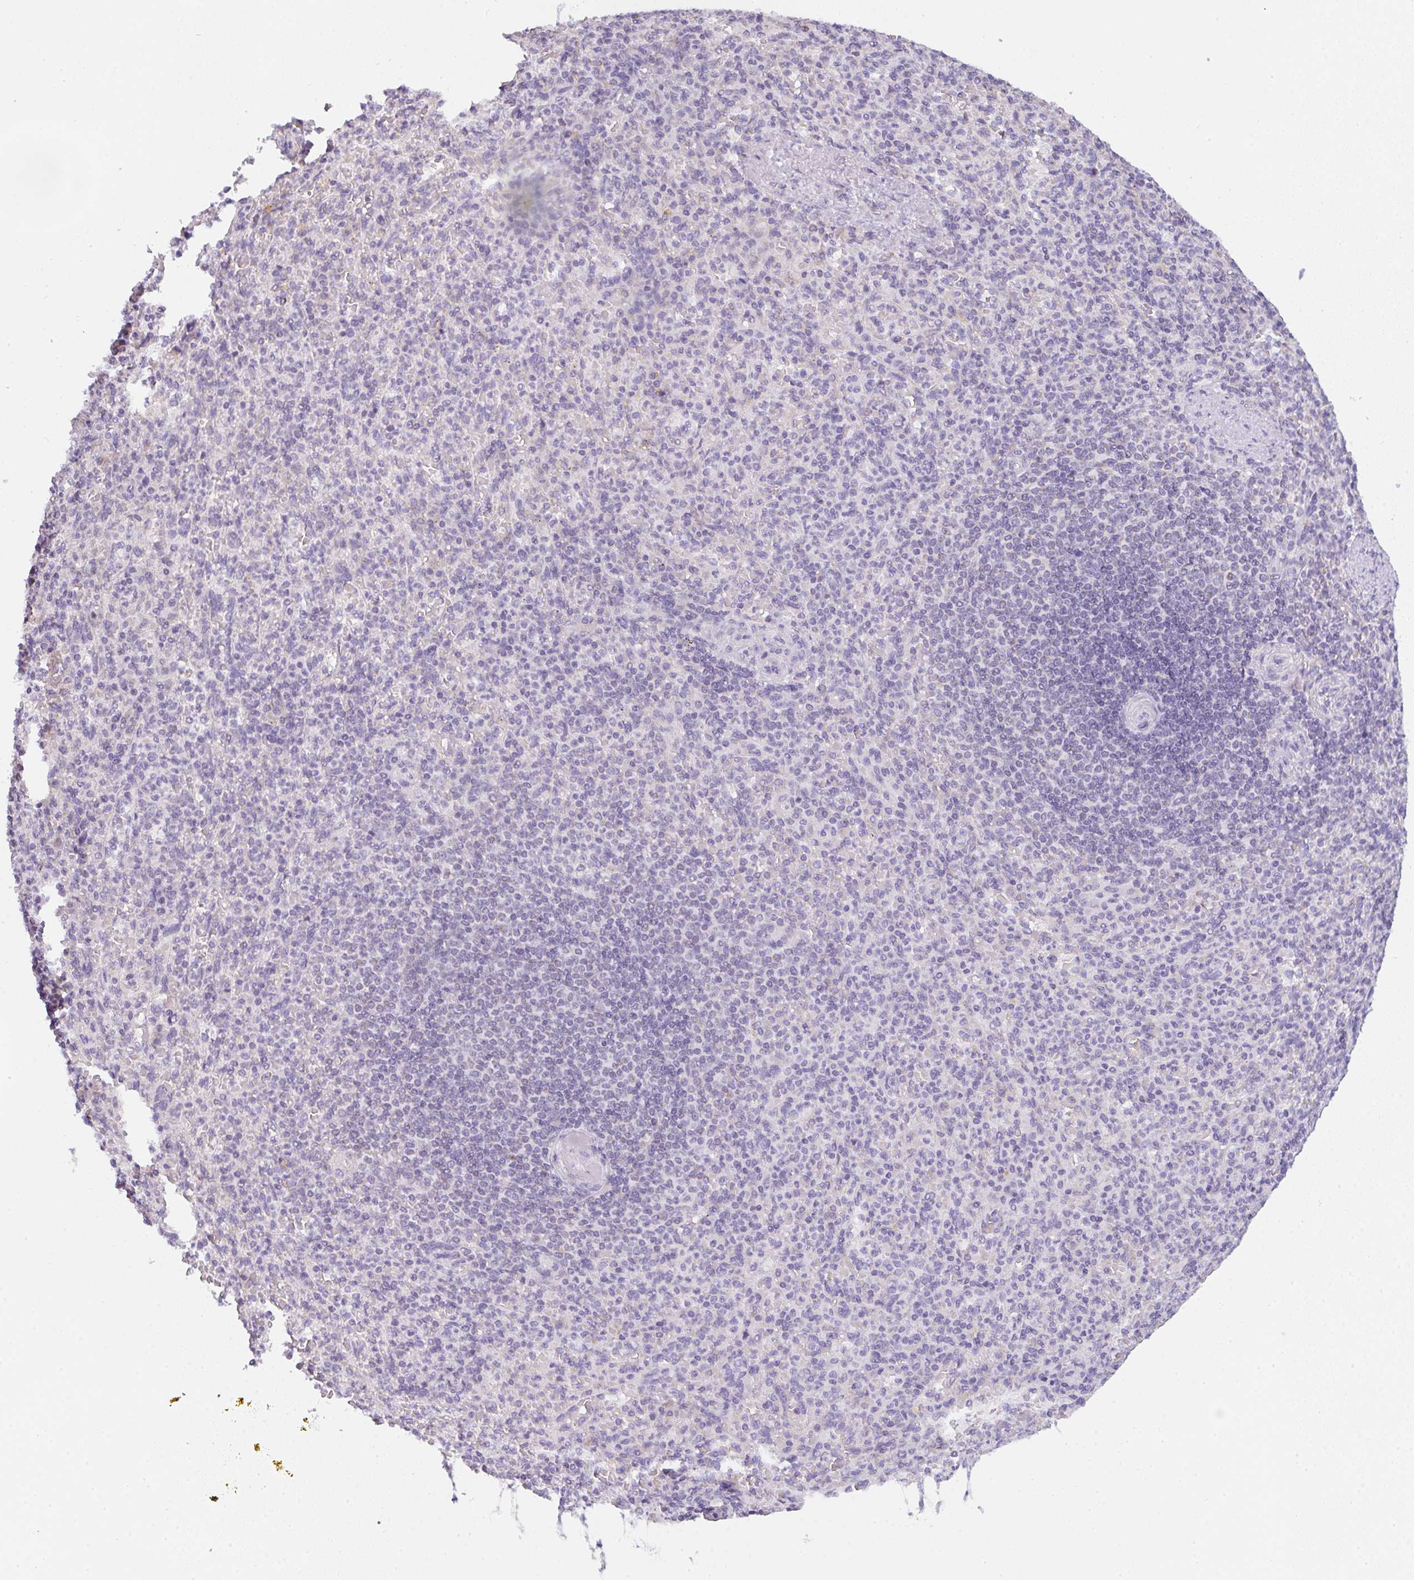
{"staining": {"intensity": "negative", "quantity": "none", "location": "none"}, "tissue": "spleen", "cell_type": "Cells in red pulp", "image_type": "normal", "snomed": [{"axis": "morphology", "description": "Normal tissue, NOS"}, {"axis": "topography", "description": "Spleen"}], "caption": "DAB immunohistochemical staining of normal human spleen exhibits no significant staining in cells in red pulp.", "gene": "CACNA1S", "patient": {"sex": "female", "age": 74}}